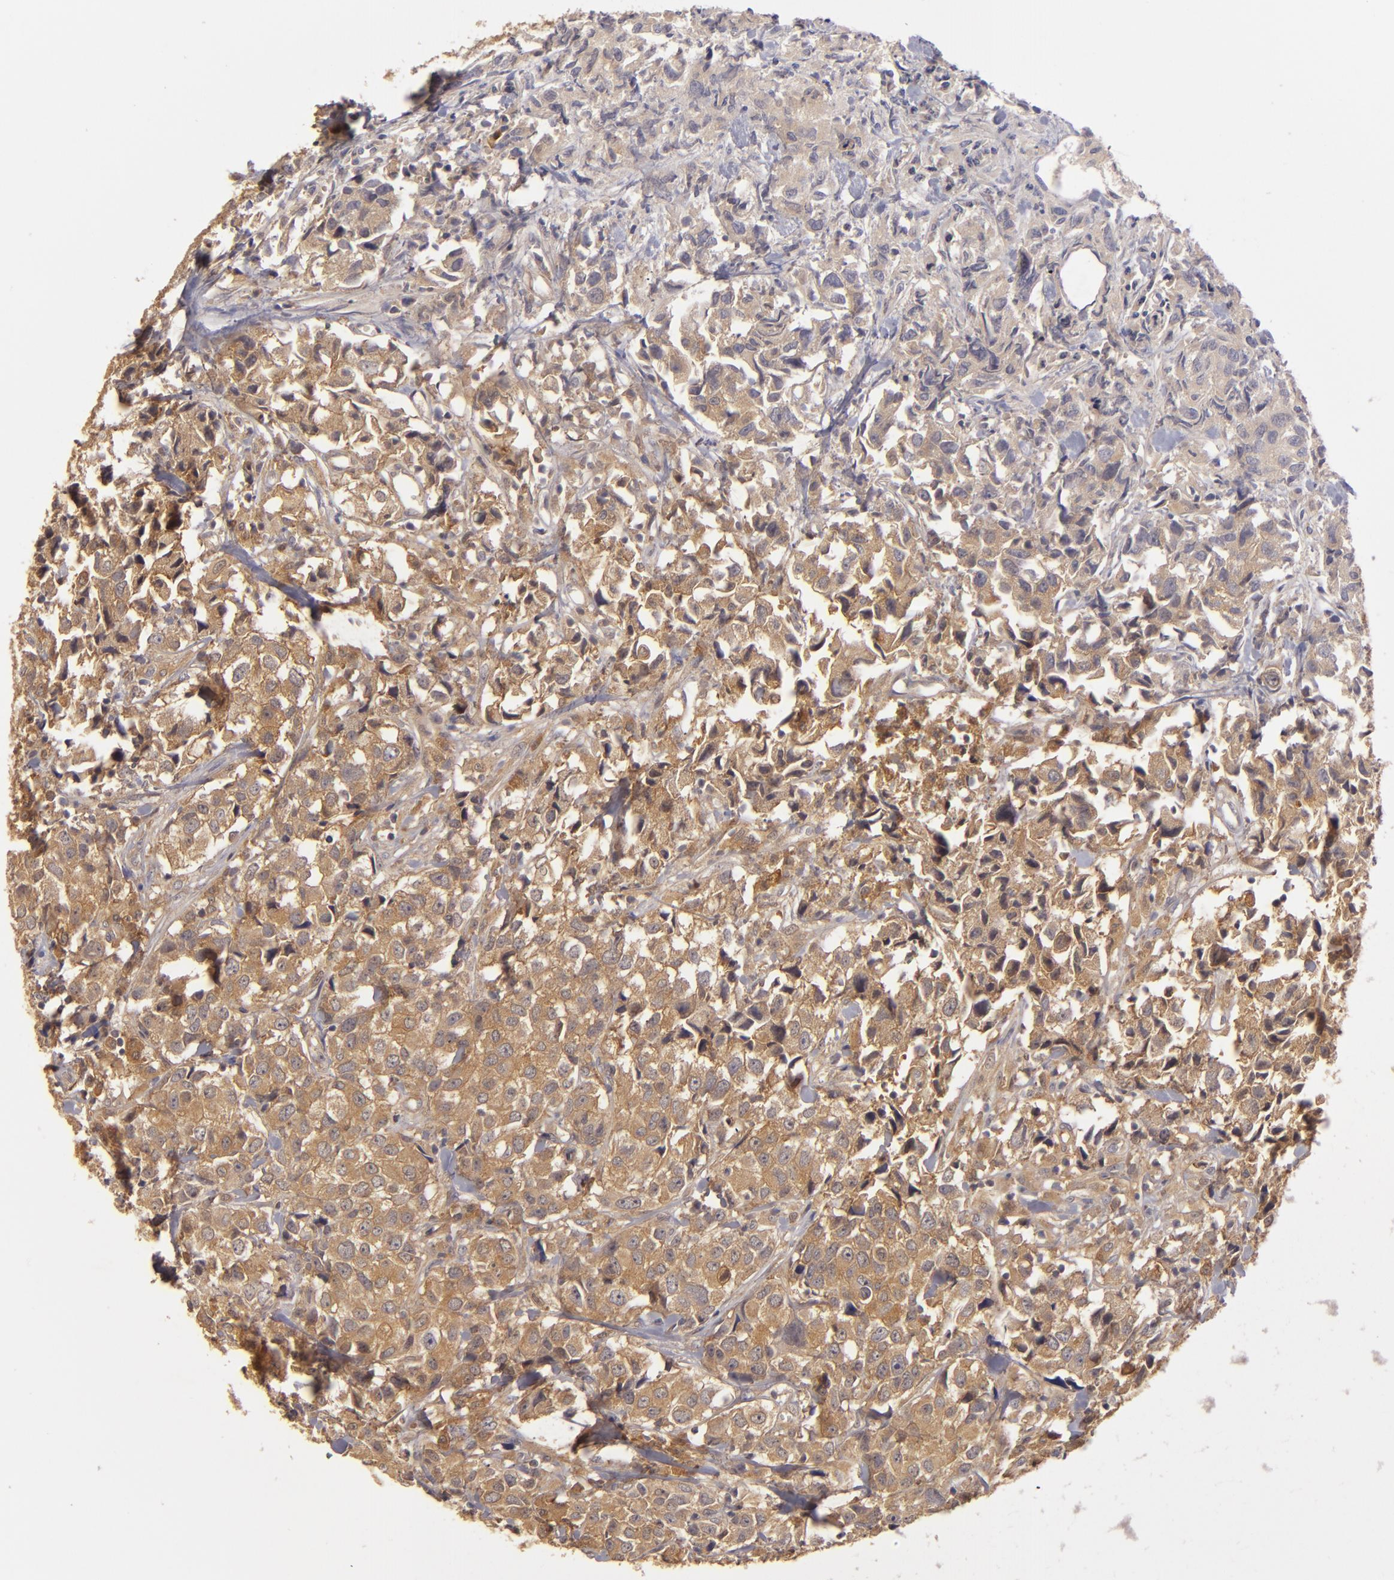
{"staining": {"intensity": "strong", "quantity": ">75%", "location": "cytoplasmic/membranous"}, "tissue": "urothelial cancer", "cell_type": "Tumor cells", "image_type": "cancer", "snomed": [{"axis": "morphology", "description": "Urothelial carcinoma, High grade"}, {"axis": "topography", "description": "Urinary bladder"}], "caption": "Immunohistochemistry histopathology image of urothelial carcinoma (high-grade) stained for a protein (brown), which displays high levels of strong cytoplasmic/membranous positivity in about >75% of tumor cells.", "gene": "PRKCD", "patient": {"sex": "female", "age": 75}}